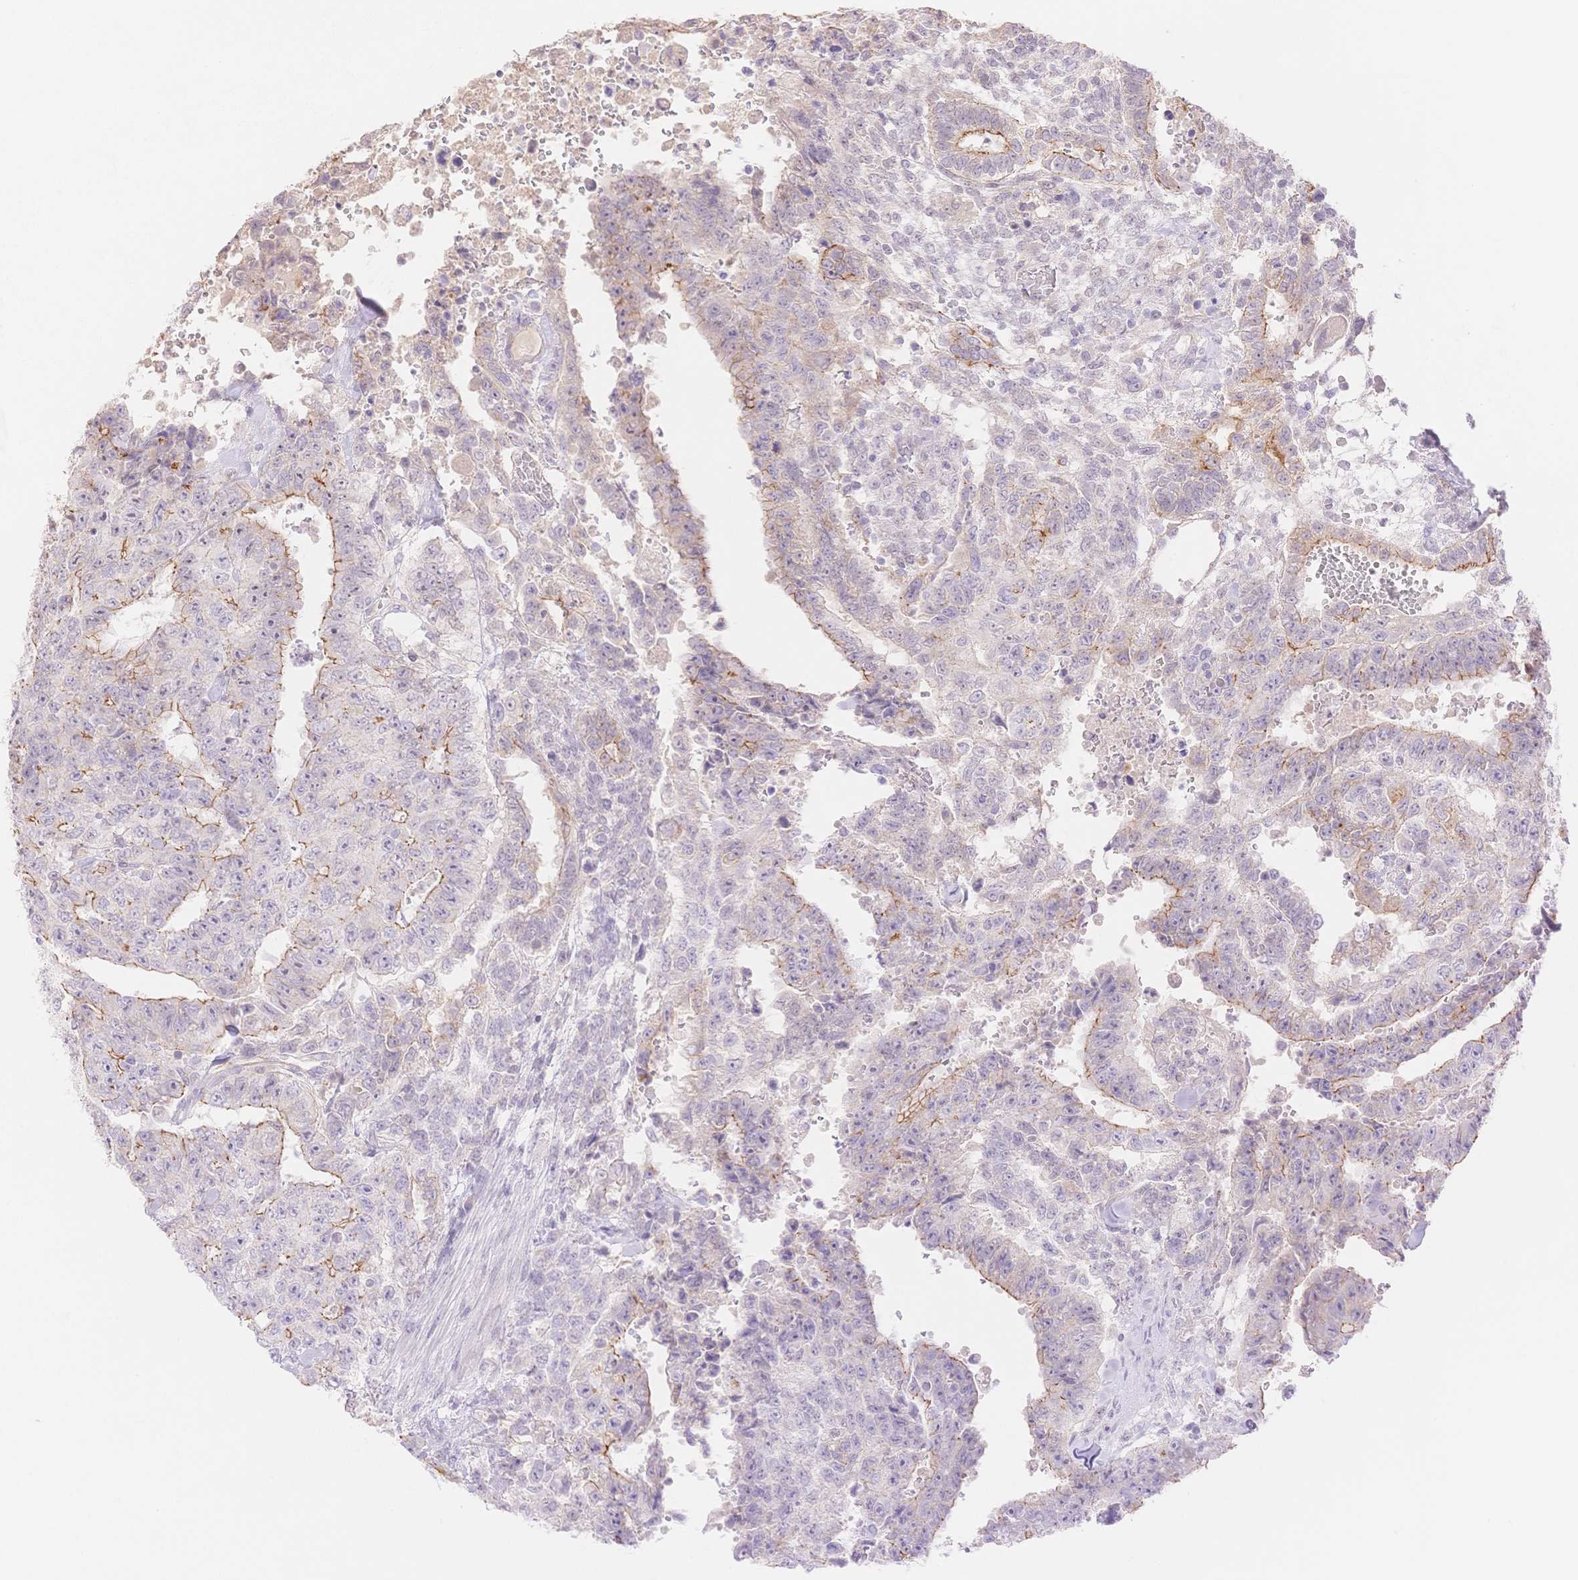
{"staining": {"intensity": "moderate", "quantity": "<25%", "location": "cytoplasmic/membranous"}, "tissue": "testis cancer", "cell_type": "Tumor cells", "image_type": "cancer", "snomed": [{"axis": "morphology", "description": "Carcinoma, Embryonal, NOS"}, {"axis": "topography", "description": "Testis"}], "caption": "Embryonal carcinoma (testis) stained with DAB (3,3'-diaminobenzidine) immunohistochemistry (IHC) exhibits low levels of moderate cytoplasmic/membranous positivity in approximately <25% of tumor cells.", "gene": "WDR54", "patient": {"sex": "male", "age": 24}}